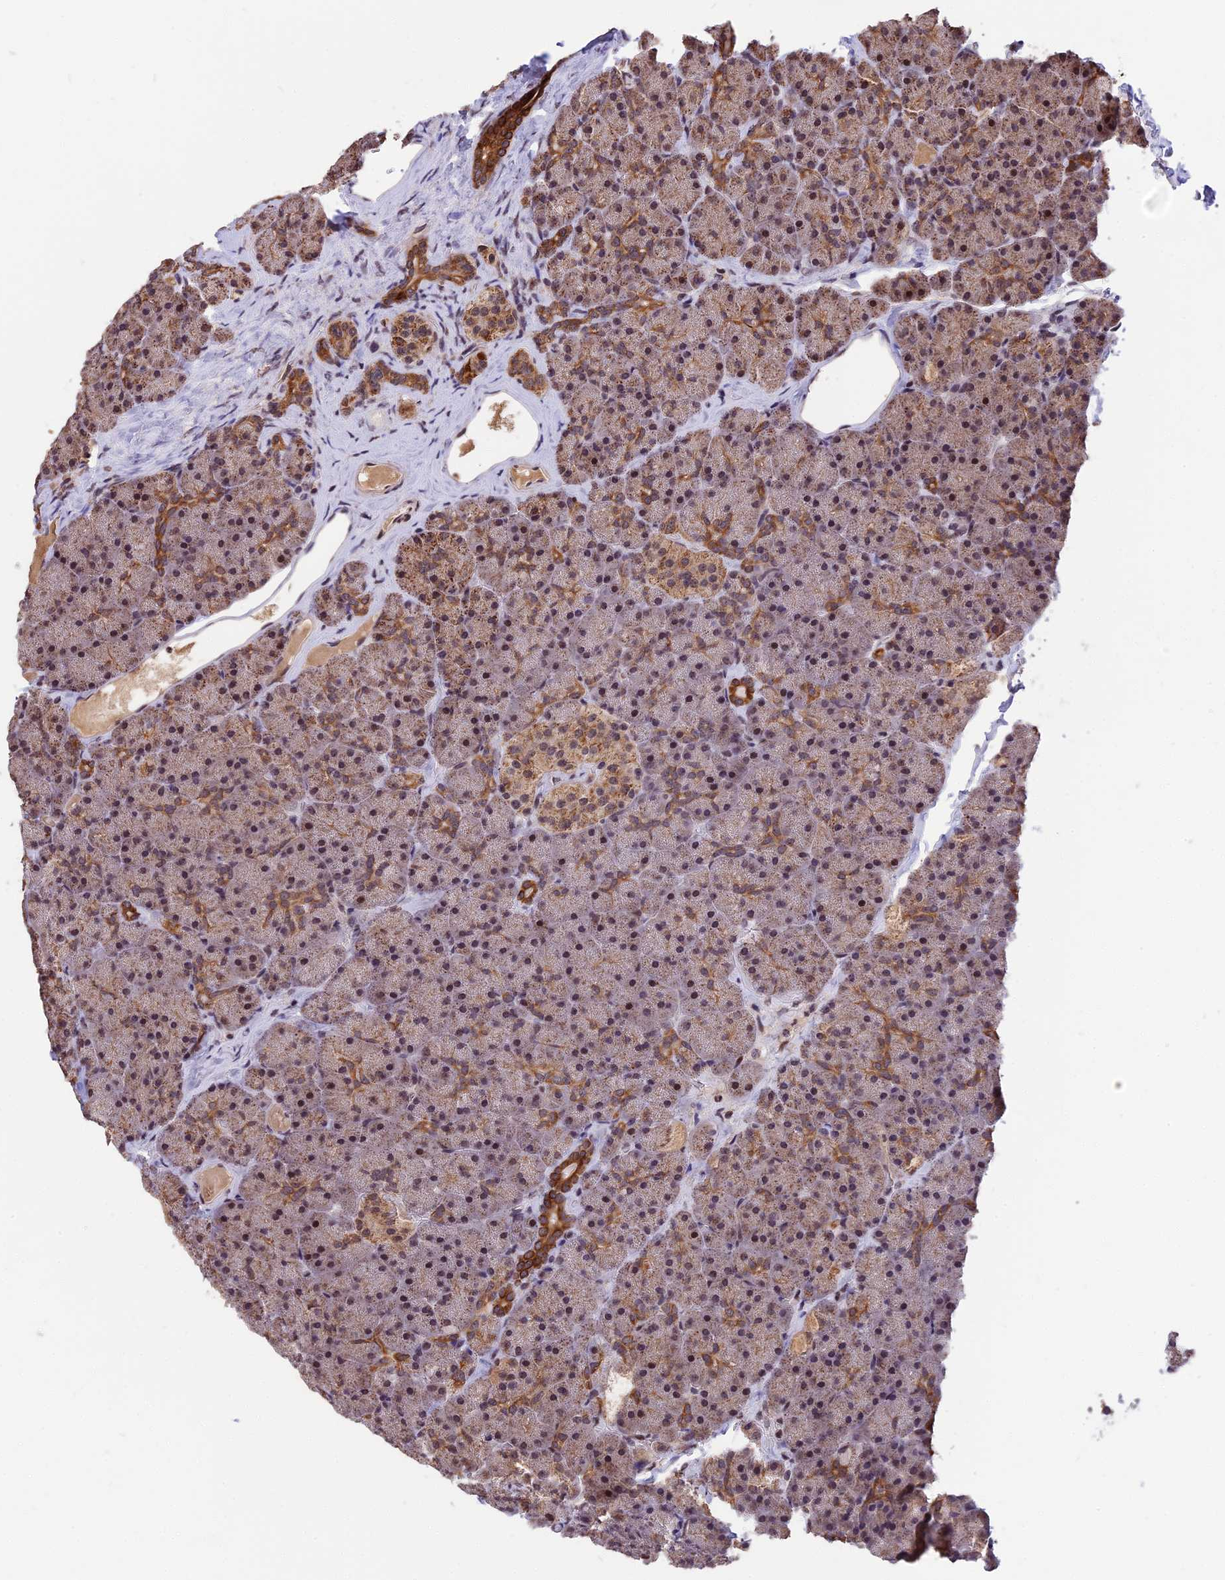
{"staining": {"intensity": "moderate", "quantity": "25%-75%", "location": "cytoplasmic/membranous"}, "tissue": "pancreas", "cell_type": "Exocrine glandular cells", "image_type": "normal", "snomed": [{"axis": "morphology", "description": "Normal tissue, NOS"}, {"axis": "topography", "description": "Pancreas"}], "caption": "Protein analysis of unremarkable pancreas exhibits moderate cytoplasmic/membranous positivity in about 25%-75% of exocrine glandular cells.", "gene": "RERGL", "patient": {"sex": "male", "age": 36}}